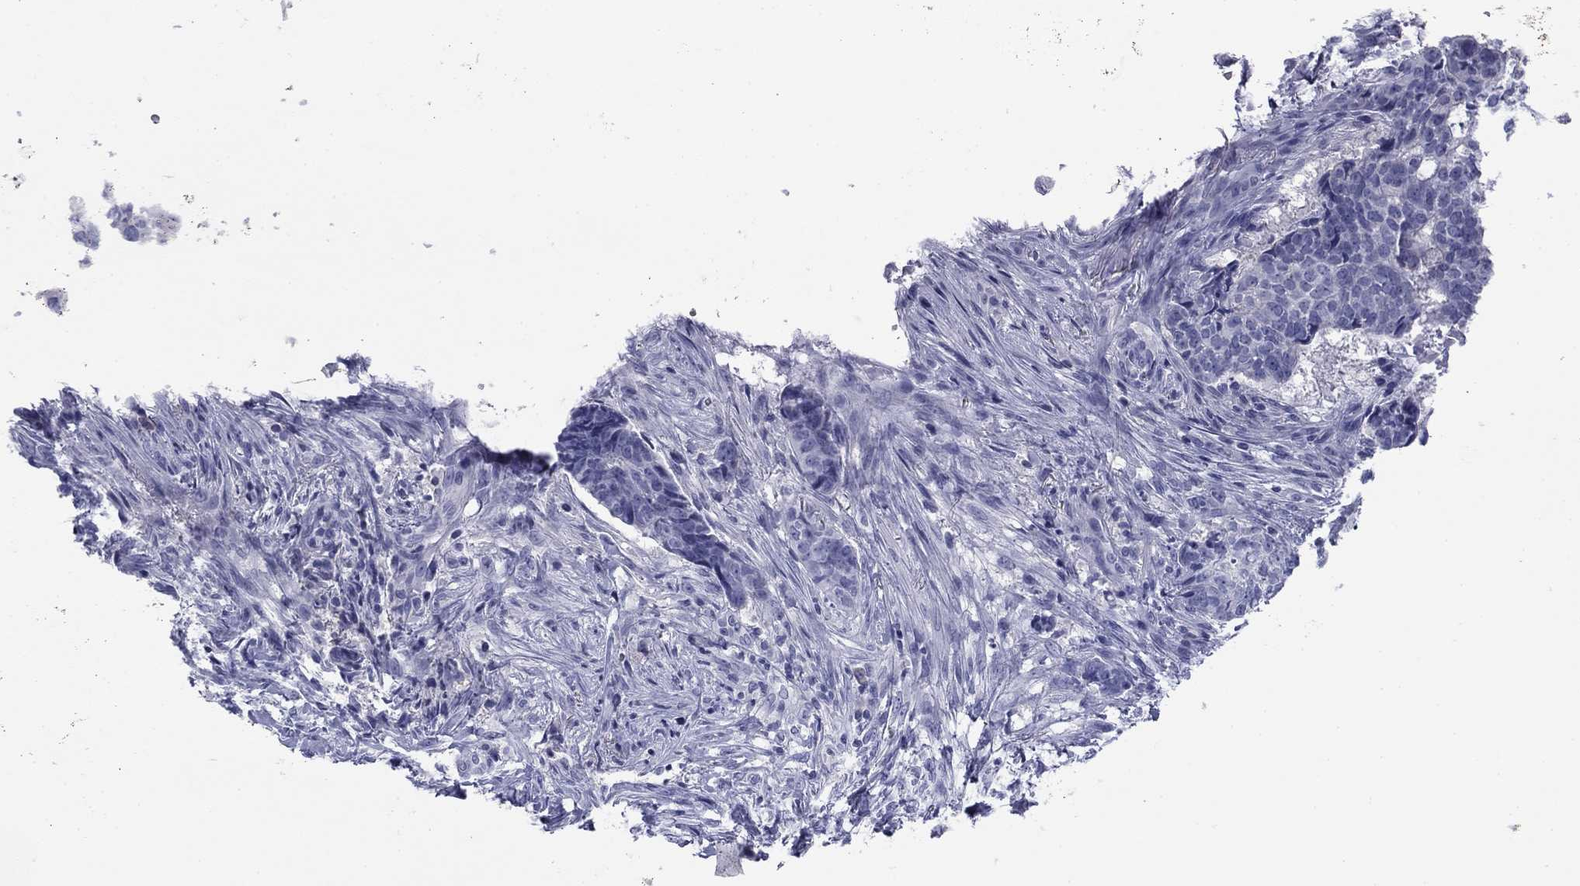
{"staining": {"intensity": "negative", "quantity": "none", "location": "none"}, "tissue": "skin cancer", "cell_type": "Tumor cells", "image_type": "cancer", "snomed": [{"axis": "morphology", "description": "Basal cell carcinoma"}, {"axis": "topography", "description": "Skin"}], "caption": "Tumor cells are negative for protein expression in human skin basal cell carcinoma.", "gene": "ABCC2", "patient": {"sex": "male", "age": 86}}